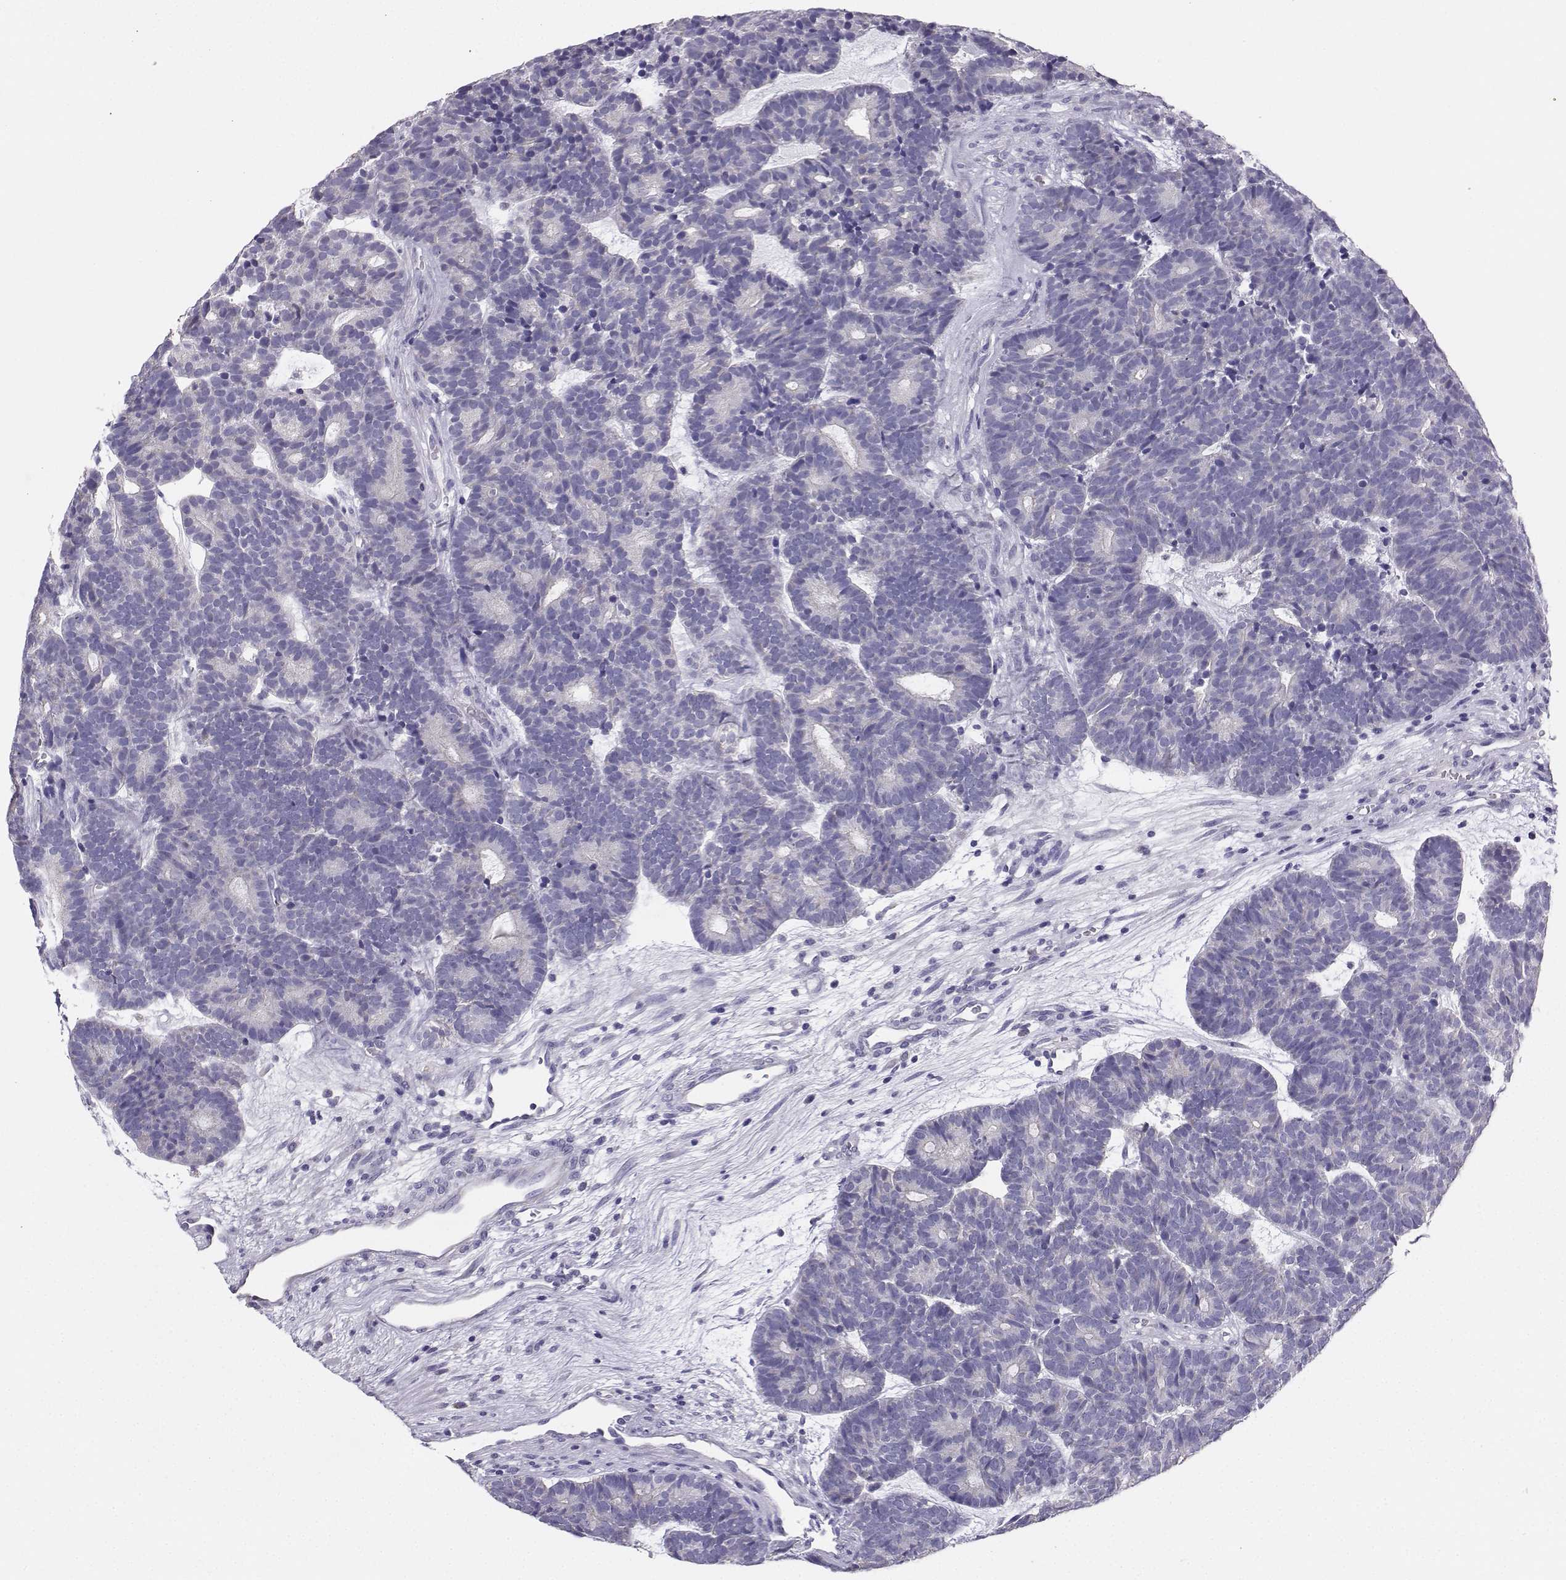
{"staining": {"intensity": "negative", "quantity": "none", "location": "none"}, "tissue": "head and neck cancer", "cell_type": "Tumor cells", "image_type": "cancer", "snomed": [{"axis": "morphology", "description": "Adenocarcinoma, NOS"}, {"axis": "topography", "description": "Head-Neck"}], "caption": "Protein analysis of head and neck adenocarcinoma displays no significant positivity in tumor cells.", "gene": "AVP", "patient": {"sex": "female", "age": 81}}